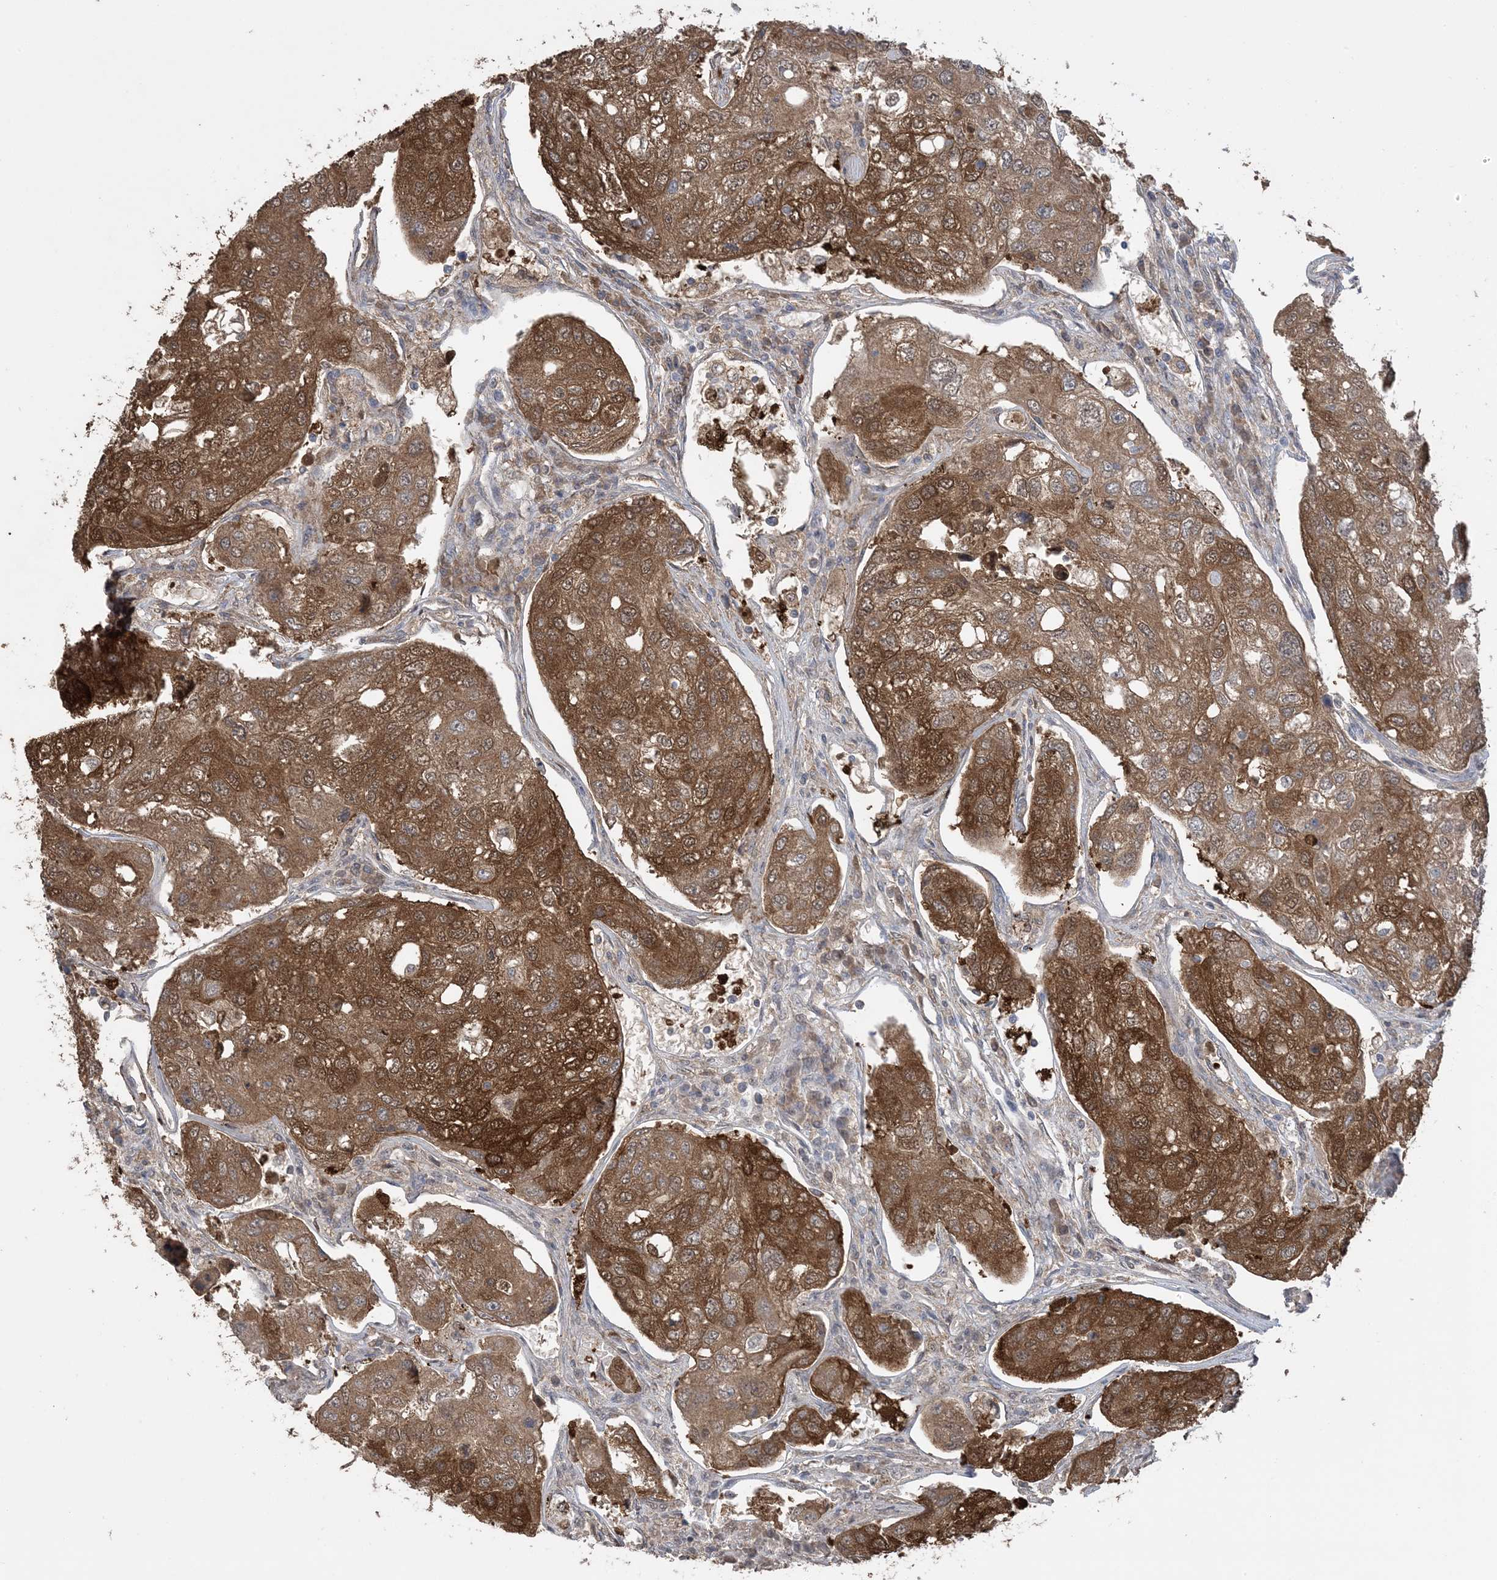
{"staining": {"intensity": "strong", "quantity": ">75%", "location": "cytoplasmic/membranous"}, "tissue": "urothelial cancer", "cell_type": "Tumor cells", "image_type": "cancer", "snomed": [{"axis": "morphology", "description": "Urothelial carcinoma, High grade"}, {"axis": "topography", "description": "Lymph node"}, {"axis": "topography", "description": "Urinary bladder"}], "caption": "A brown stain highlights strong cytoplasmic/membranous expression of a protein in human high-grade urothelial carcinoma tumor cells. (brown staining indicates protein expression, while blue staining denotes nuclei).", "gene": "XRN1", "patient": {"sex": "male", "age": 51}}